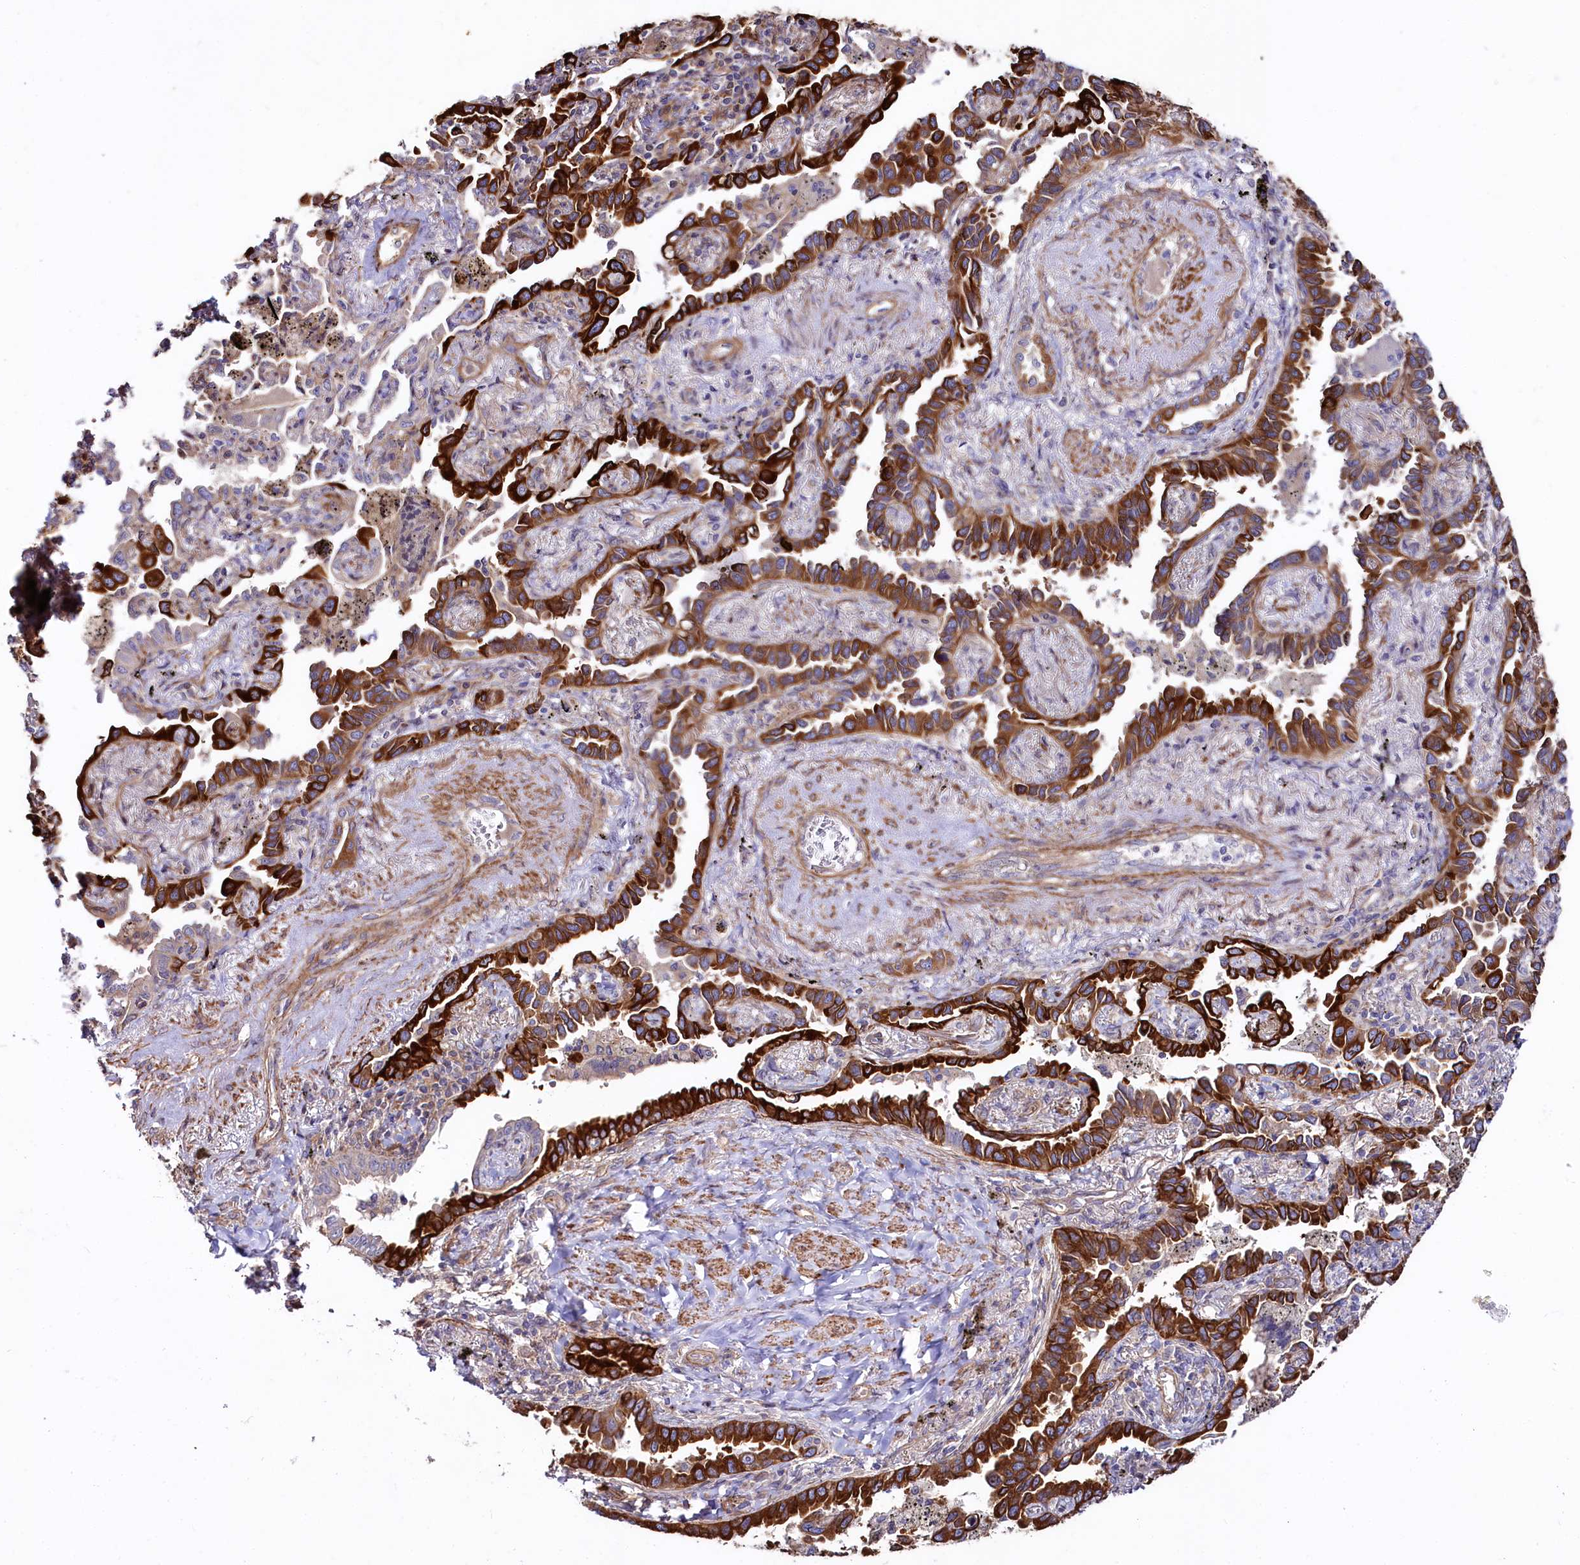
{"staining": {"intensity": "strong", "quantity": "25%-75%", "location": "cytoplasmic/membranous"}, "tissue": "lung cancer", "cell_type": "Tumor cells", "image_type": "cancer", "snomed": [{"axis": "morphology", "description": "Adenocarcinoma, NOS"}, {"axis": "topography", "description": "Lung"}], "caption": "A photomicrograph of human adenocarcinoma (lung) stained for a protein exhibits strong cytoplasmic/membranous brown staining in tumor cells.", "gene": "FCHSD2", "patient": {"sex": "male", "age": 67}}